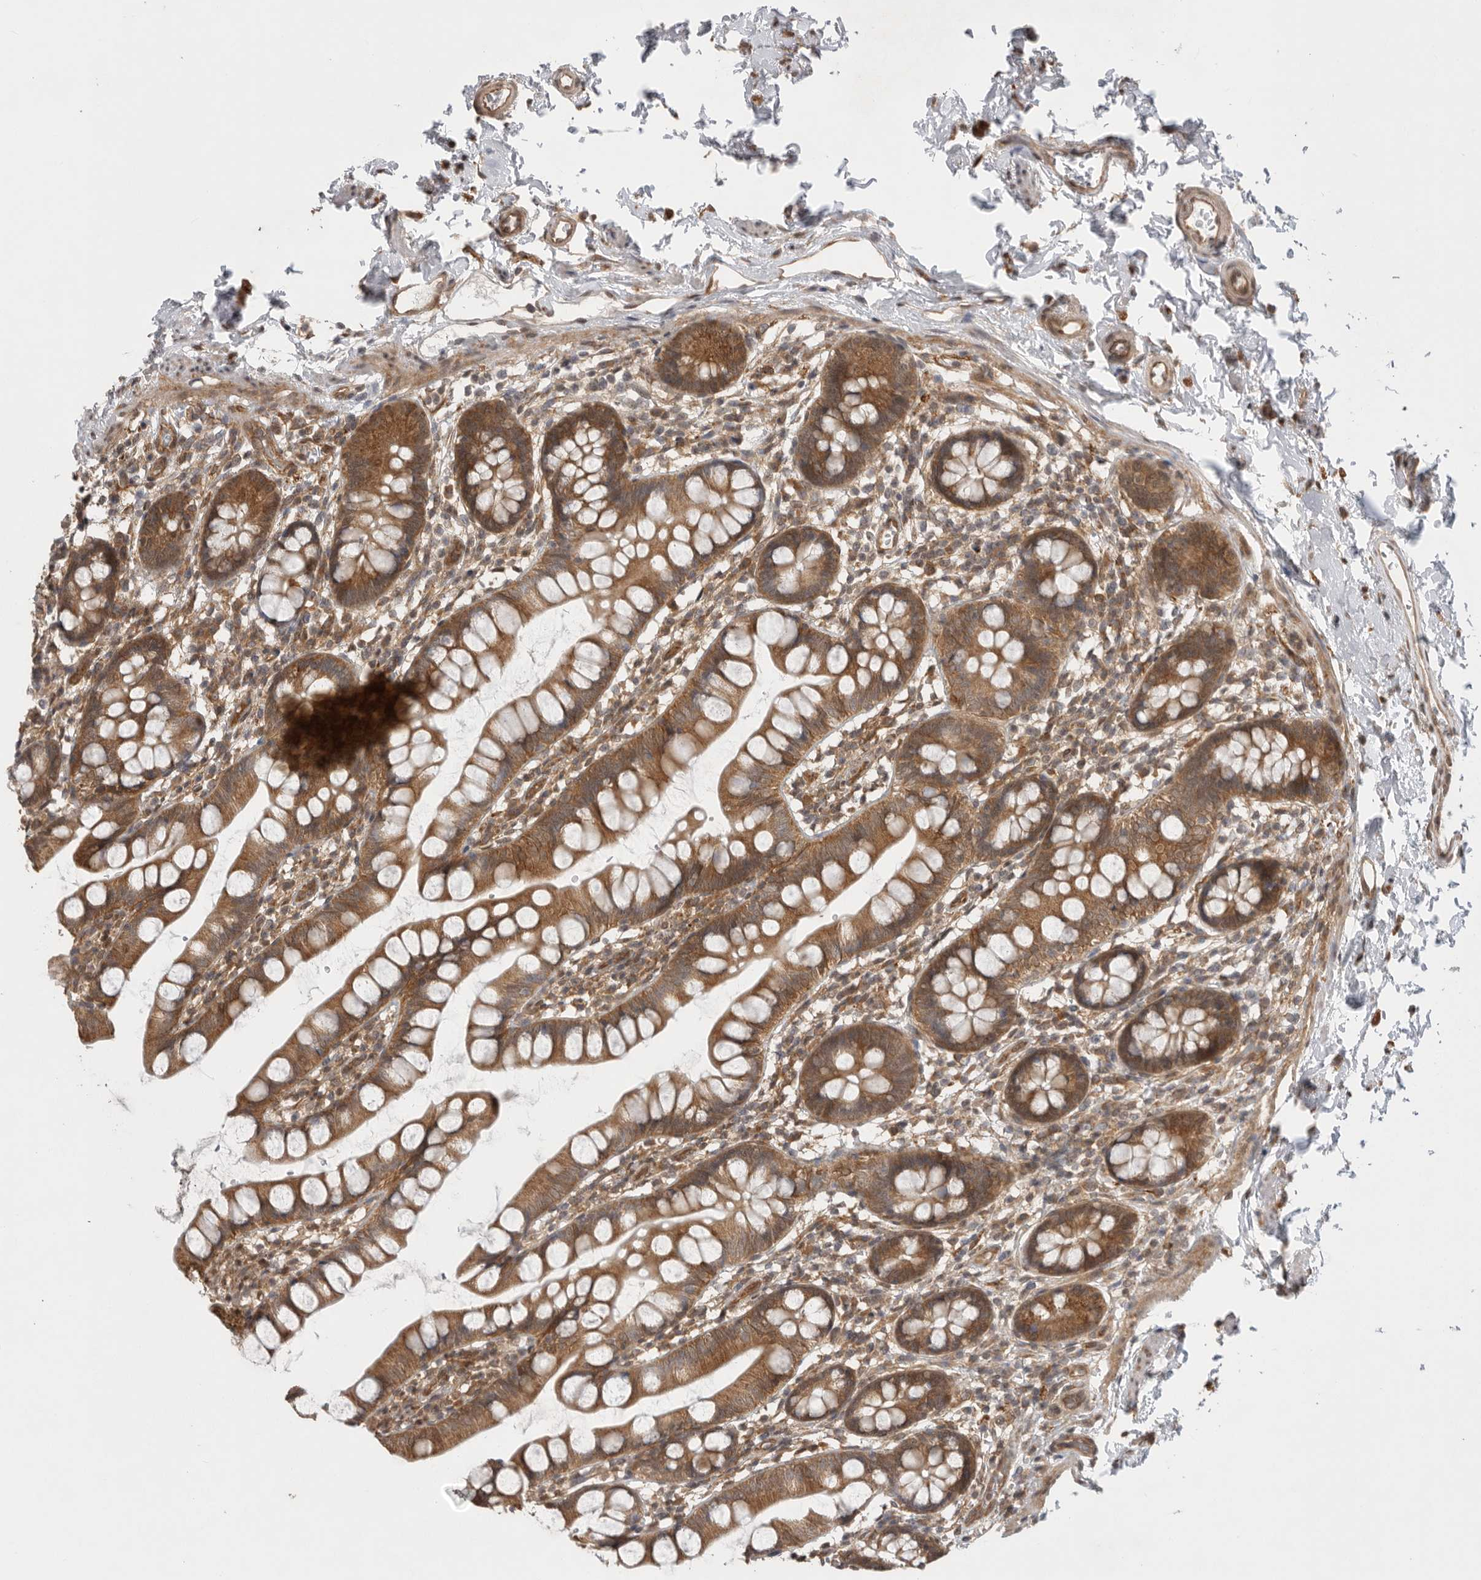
{"staining": {"intensity": "moderate", "quantity": ">75%", "location": "cytoplasmic/membranous"}, "tissue": "small intestine", "cell_type": "Glandular cells", "image_type": "normal", "snomed": [{"axis": "morphology", "description": "Normal tissue, NOS"}, {"axis": "topography", "description": "Small intestine"}], "caption": "The histopathology image demonstrates immunohistochemical staining of unremarkable small intestine. There is moderate cytoplasmic/membranous positivity is appreciated in approximately >75% of glandular cells. Using DAB (3,3'-diaminobenzidine) (brown) and hematoxylin (blue) stains, captured at high magnification using brightfield microscopy.", "gene": "VPS50", "patient": {"sex": "female", "age": 84}}